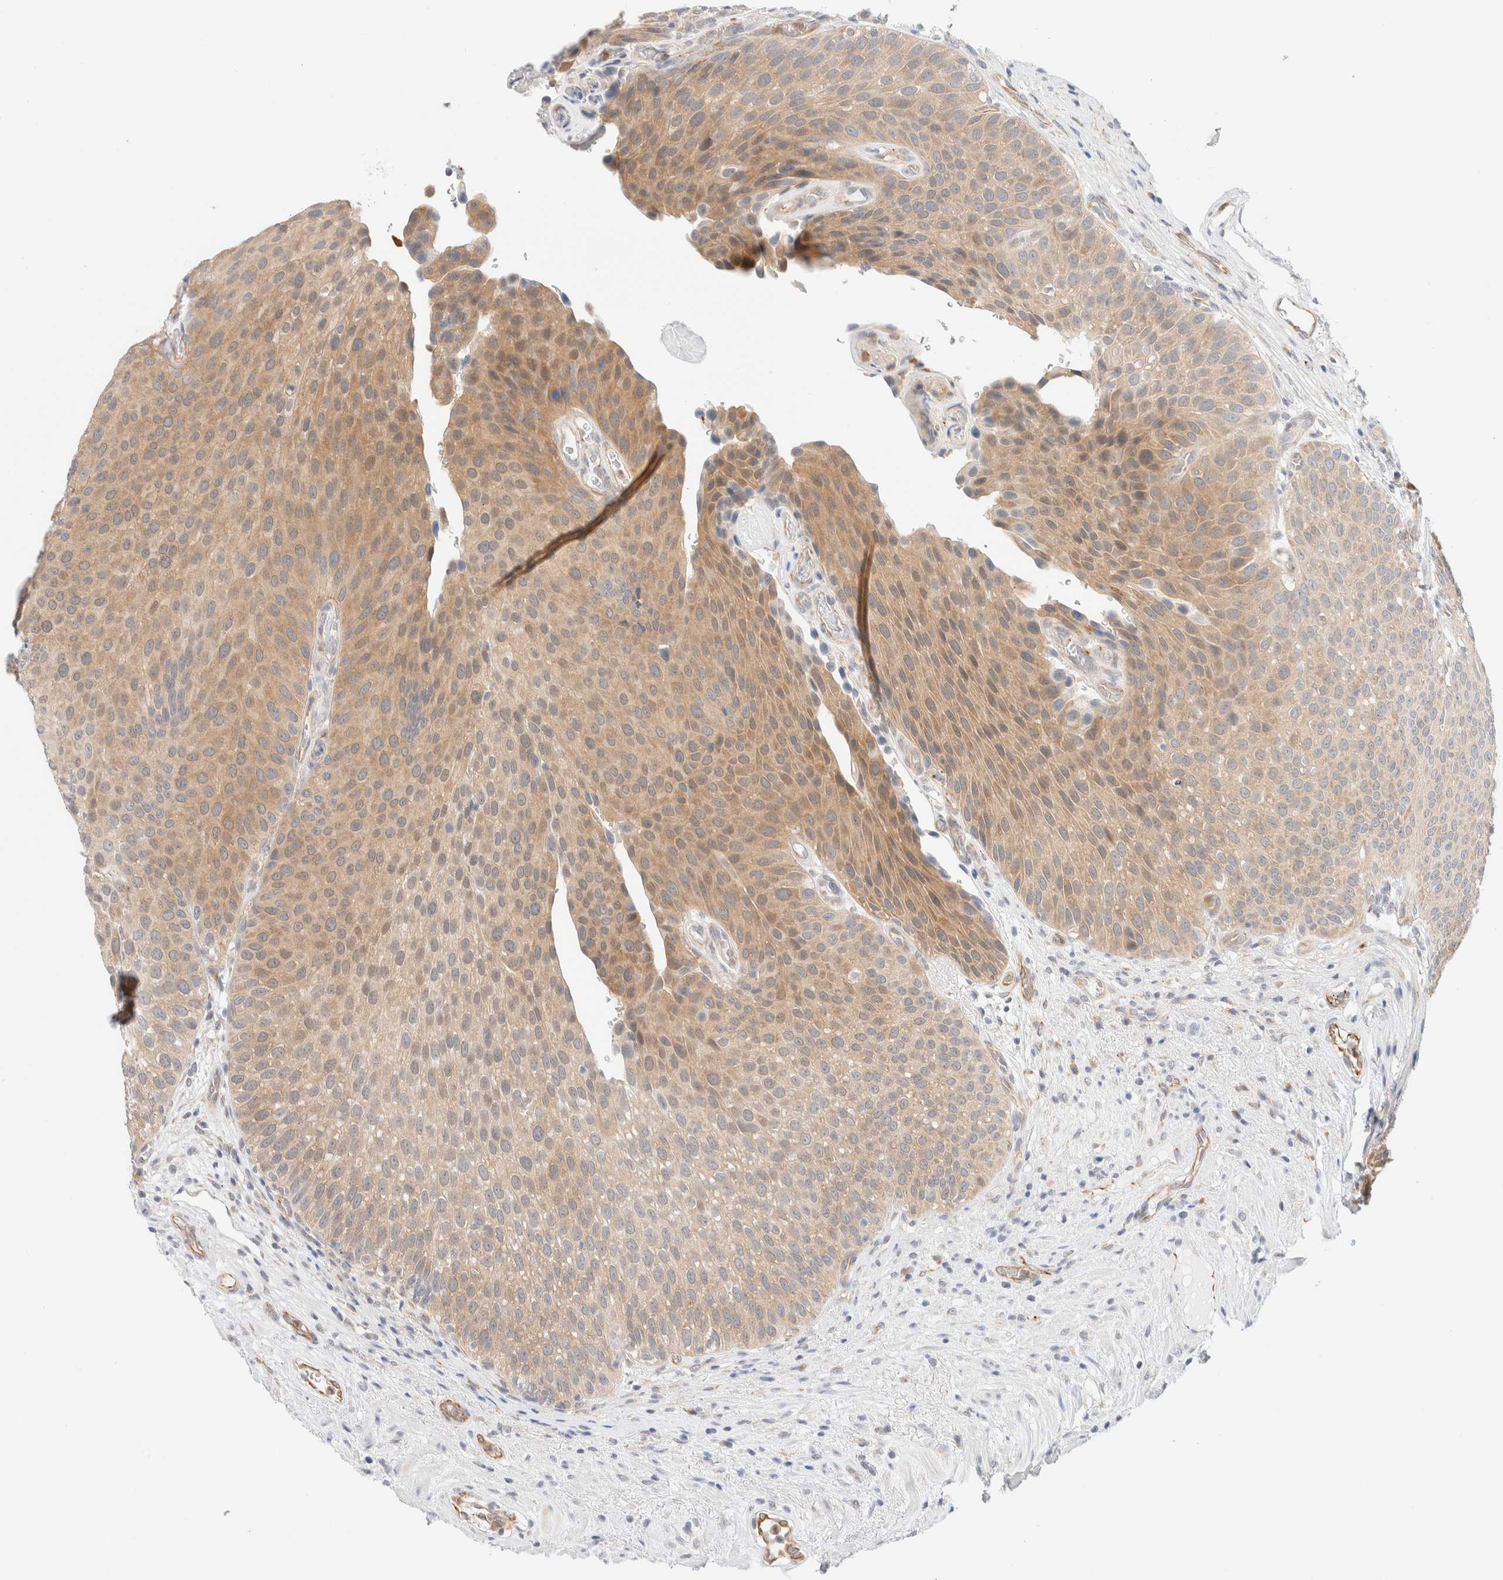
{"staining": {"intensity": "moderate", "quantity": ">75%", "location": "cytoplasmic/membranous"}, "tissue": "urothelial cancer", "cell_type": "Tumor cells", "image_type": "cancer", "snomed": [{"axis": "morphology", "description": "Normal tissue, NOS"}, {"axis": "morphology", "description": "Urothelial carcinoma, Low grade"}, {"axis": "topography", "description": "Urinary bladder"}, {"axis": "topography", "description": "Prostate"}], "caption": "Tumor cells show medium levels of moderate cytoplasmic/membranous expression in approximately >75% of cells in low-grade urothelial carcinoma. The staining is performed using DAB (3,3'-diaminobenzidine) brown chromogen to label protein expression. The nuclei are counter-stained blue using hematoxylin.", "gene": "UNC13B", "patient": {"sex": "male", "age": 60}}